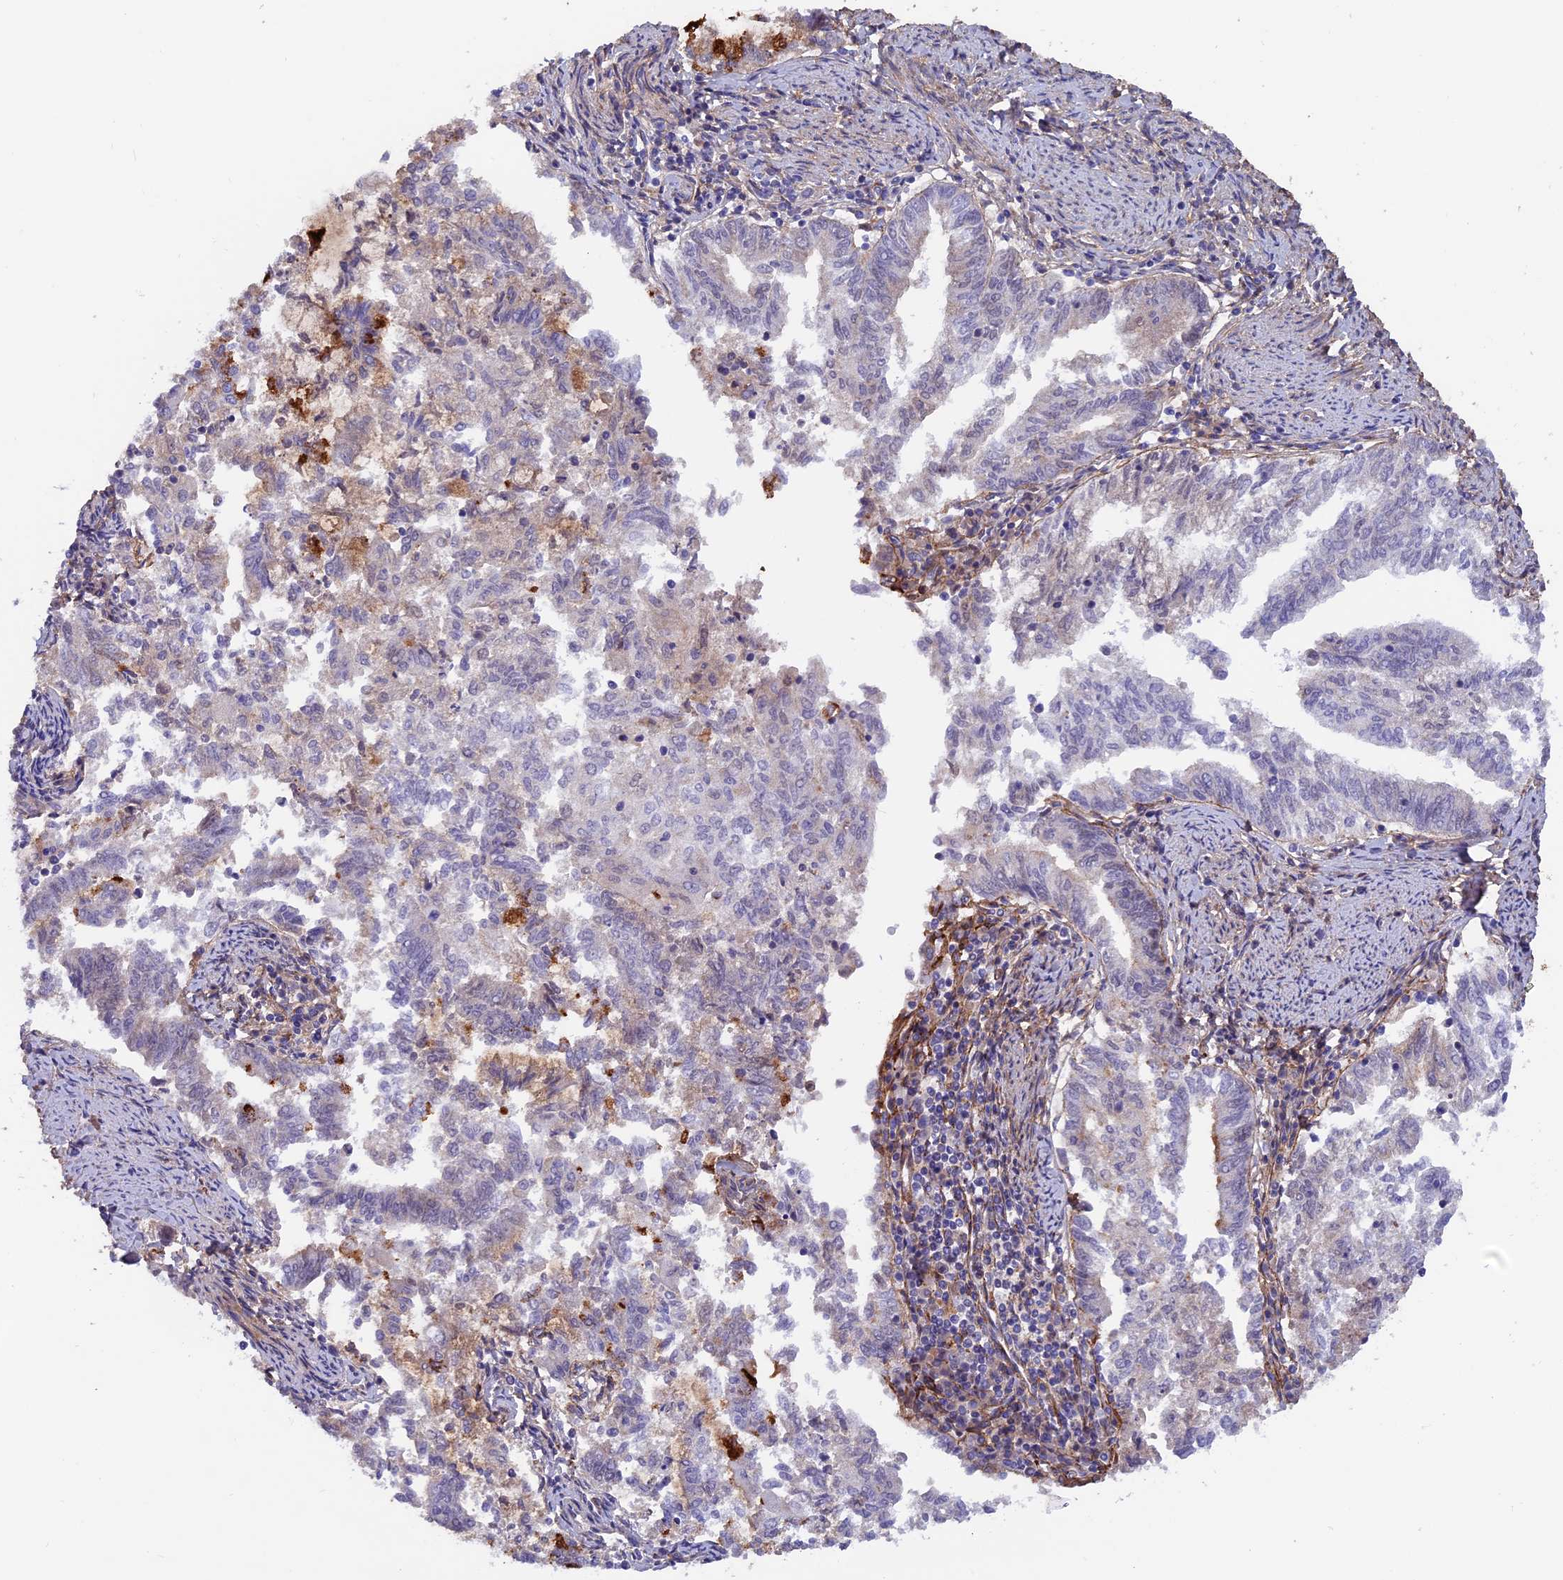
{"staining": {"intensity": "negative", "quantity": "none", "location": "none"}, "tissue": "endometrial cancer", "cell_type": "Tumor cells", "image_type": "cancer", "snomed": [{"axis": "morphology", "description": "Adenocarcinoma, NOS"}, {"axis": "topography", "description": "Endometrium"}], "caption": "High magnification brightfield microscopy of endometrial adenocarcinoma stained with DAB (brown) and counterstained with hematoxylin (blue): tumor cells show no significant staining. The staining was performed using DAB (3,3'-diaminobenzidine) to visualize the protein expression in brown, while the nuclei were stained in blue with hematoxylin (Magnification: 20x).", "gene": "COL4A3", "patient": {"sex": "female", "age": 79}}